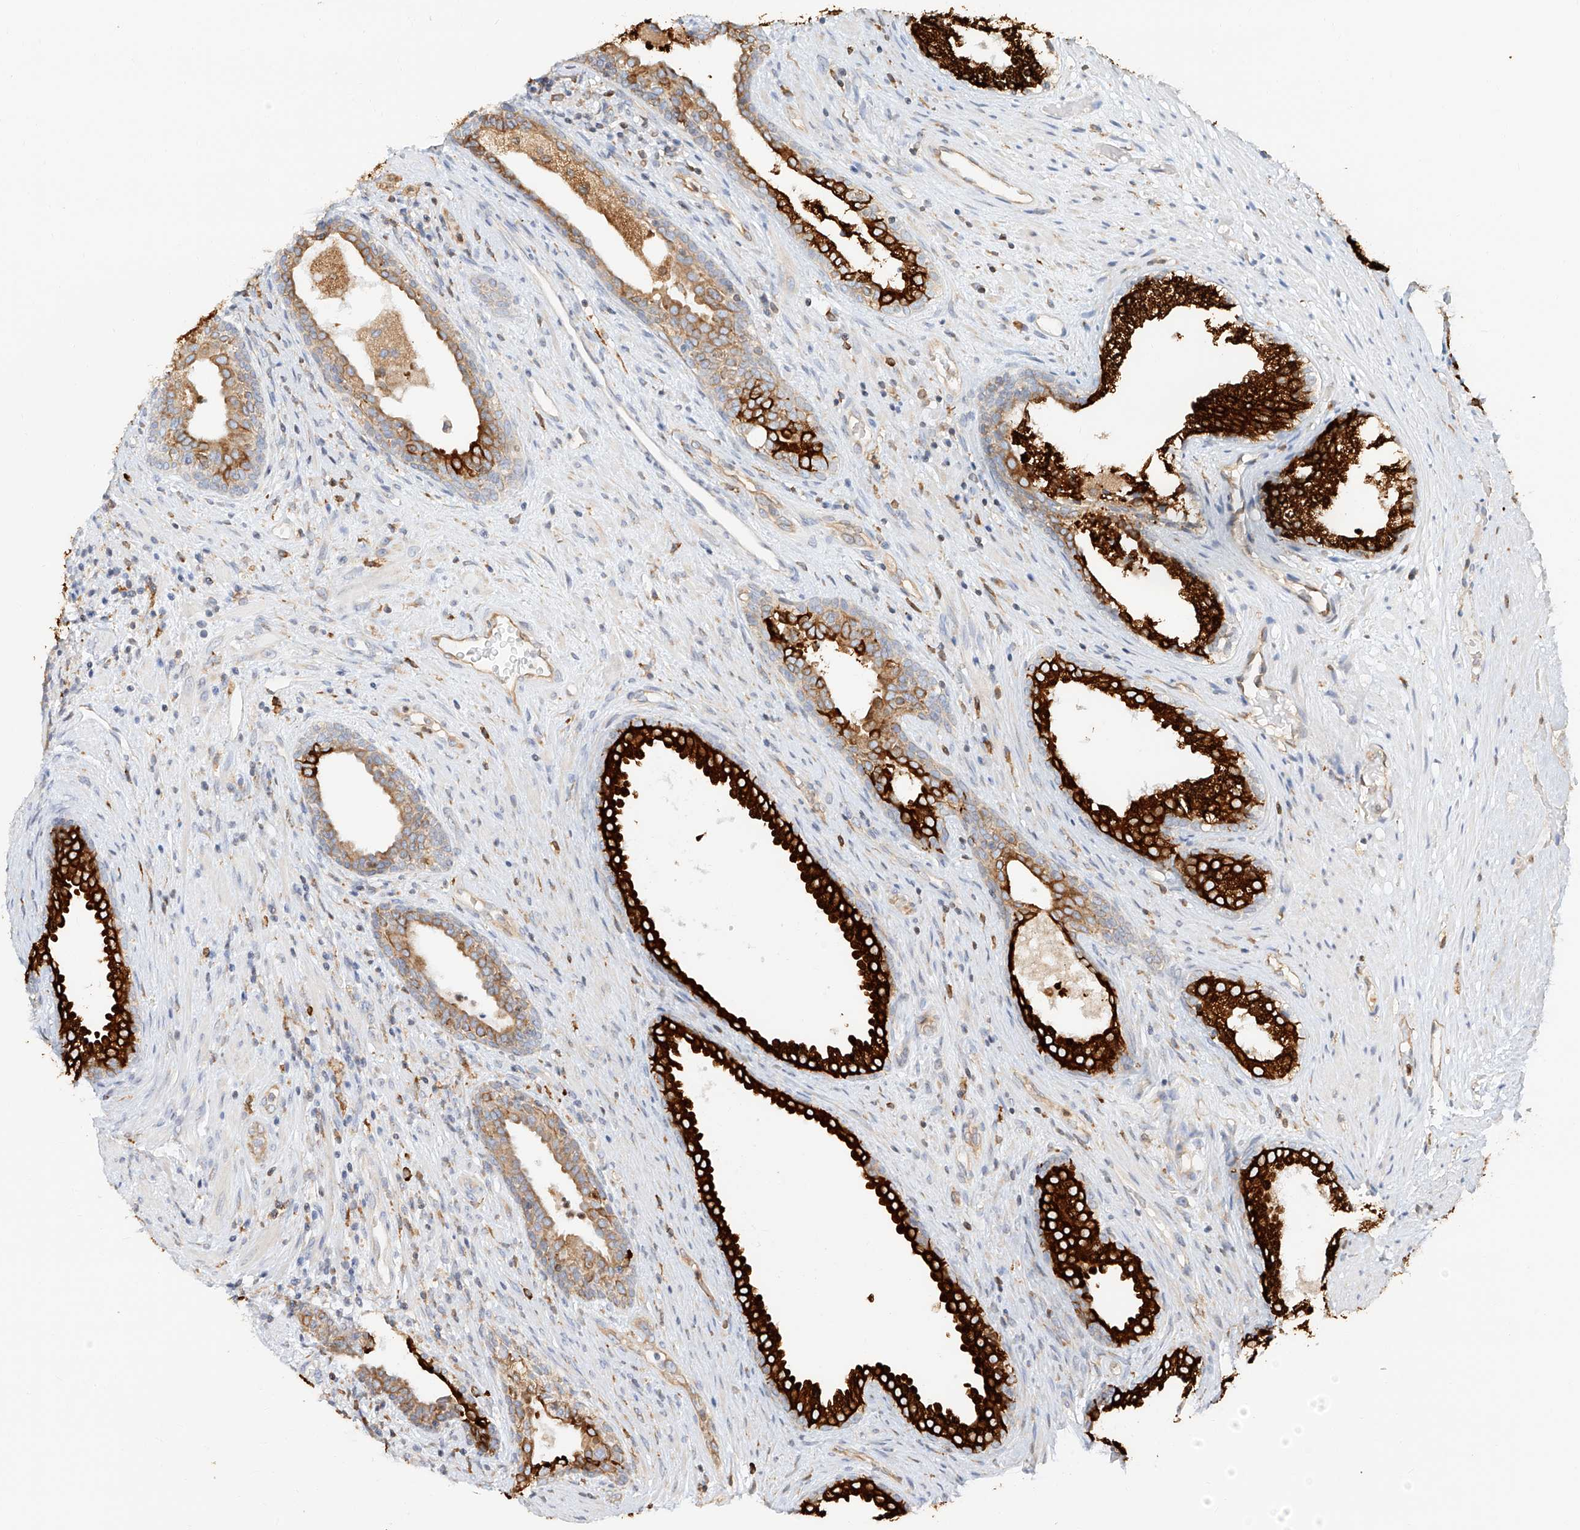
{"staining": {"intensity": "strong", "quantity": ">75%", "location": "cytoplasmic/membranous"}, "tissue": "prostate", "cell_type": "Glandular cells", "image_type": "normal", "snomed": [{"axis": "morphology", "description": "Normal tissue, NOS"}, {"axis": "topography", "description": "Prostate"}], "caption": "Immunohistochemical staining of unremarkable prostate shows high levels of strong cytoplasmic/membranous staining in about >75% of glandular cells. The staining is performed using DAB (3,3'-diaminobenzidine) brown chromogen to label protein expression. The nuclei are counter-stained blue using hematoxylin.", "gene": "DHRS7", "patient": {"sex": "male", "age": 76}}